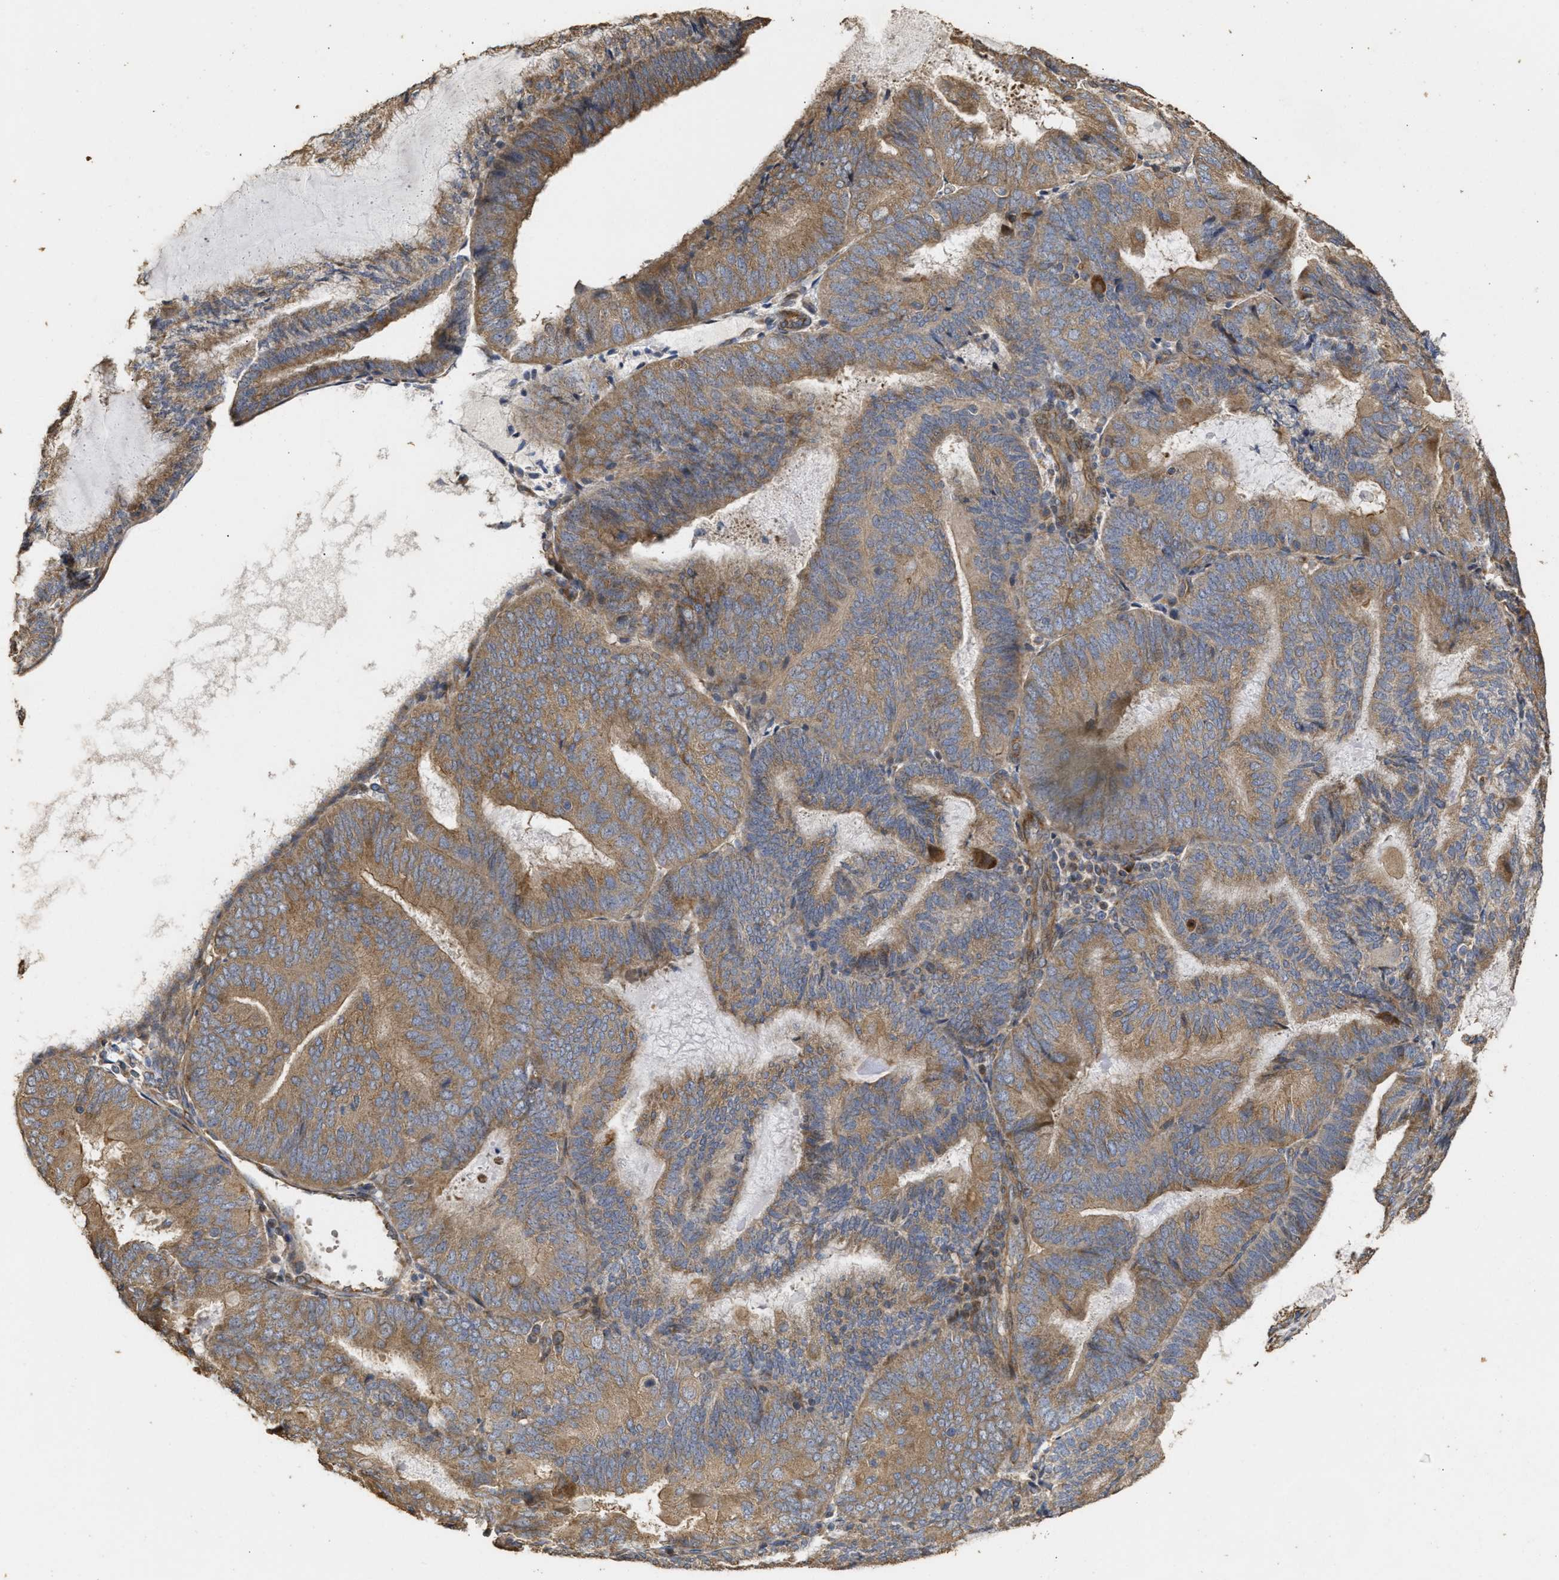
{"staining": {"intensity": "moderate", "quantity": ">75%", "location": "cytoplasmic/membranous"}, "tissue": "endometrial cancer", "cell_type": "Tumor cells", "image_type": "cancer", "snomed": [{"axis": "morphology", "description": "Adenocarcinoma, NOS"}, {"axis": "topography", "description": "Endometrium"}], "caption": "Human adenocarcinoma (endometrial) stained for a protein (brown) demonstrates moderate cytoplasmic/membranous positive expression in approximately >75% of tumor cells.", "gene": "NAV1", "patient": {"sex": "female", "age": 81}}